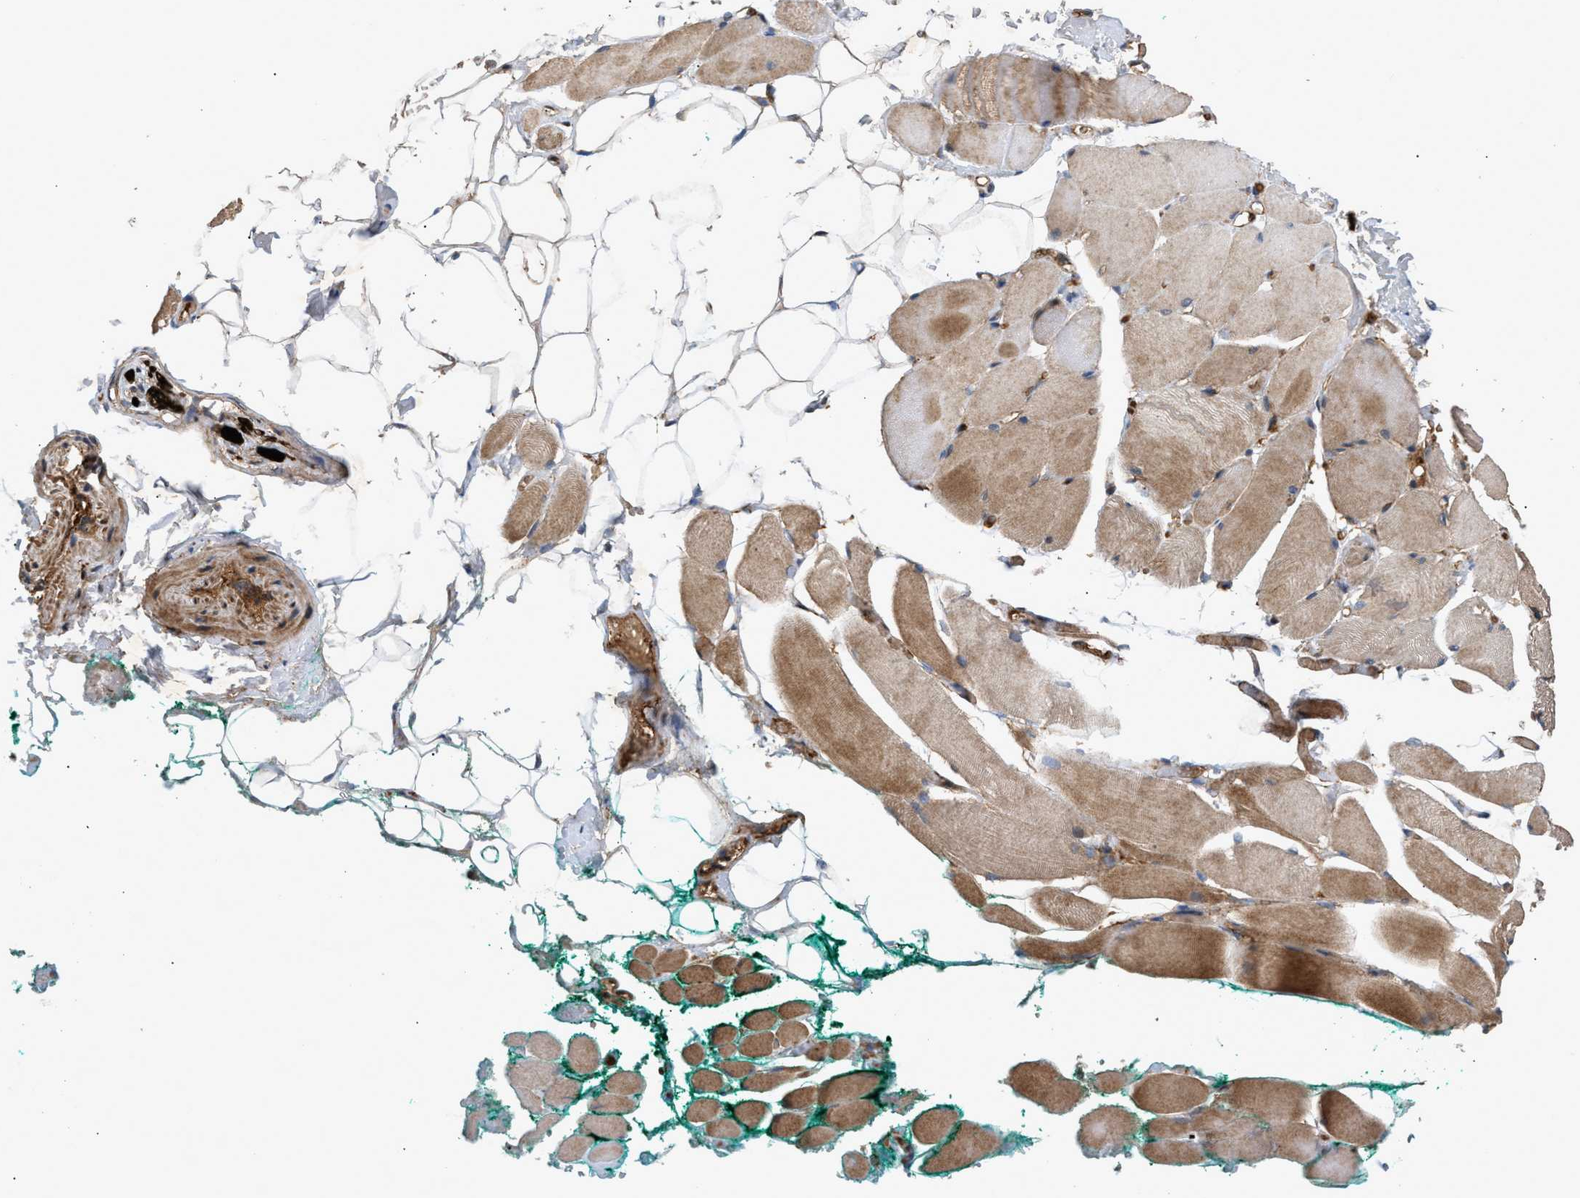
{"staining": {"intensity": "moderate", "quantity": "25%-75%", "location": "cytoplasmic/membranous"}, "tissue": "skeletal muscle", "cell_type": "Myocytes", "image_type": "normal", "snomed": [{"axis": "morphology", "description": "Normal tissue, NOS"}, {"axis": "topography", "description": "Skeletal muscle"}, {"axis": "topography", "description": "Peripheral nerve tissue"}], "caption": "Protein expression by IHC demonstrates moderate cytoplasmic/membranous staining in about 25%-75% of myocytes in normal skeletal muscle.", "gene": "GCC1", "patient": {"sex": "female", "age": 84}}